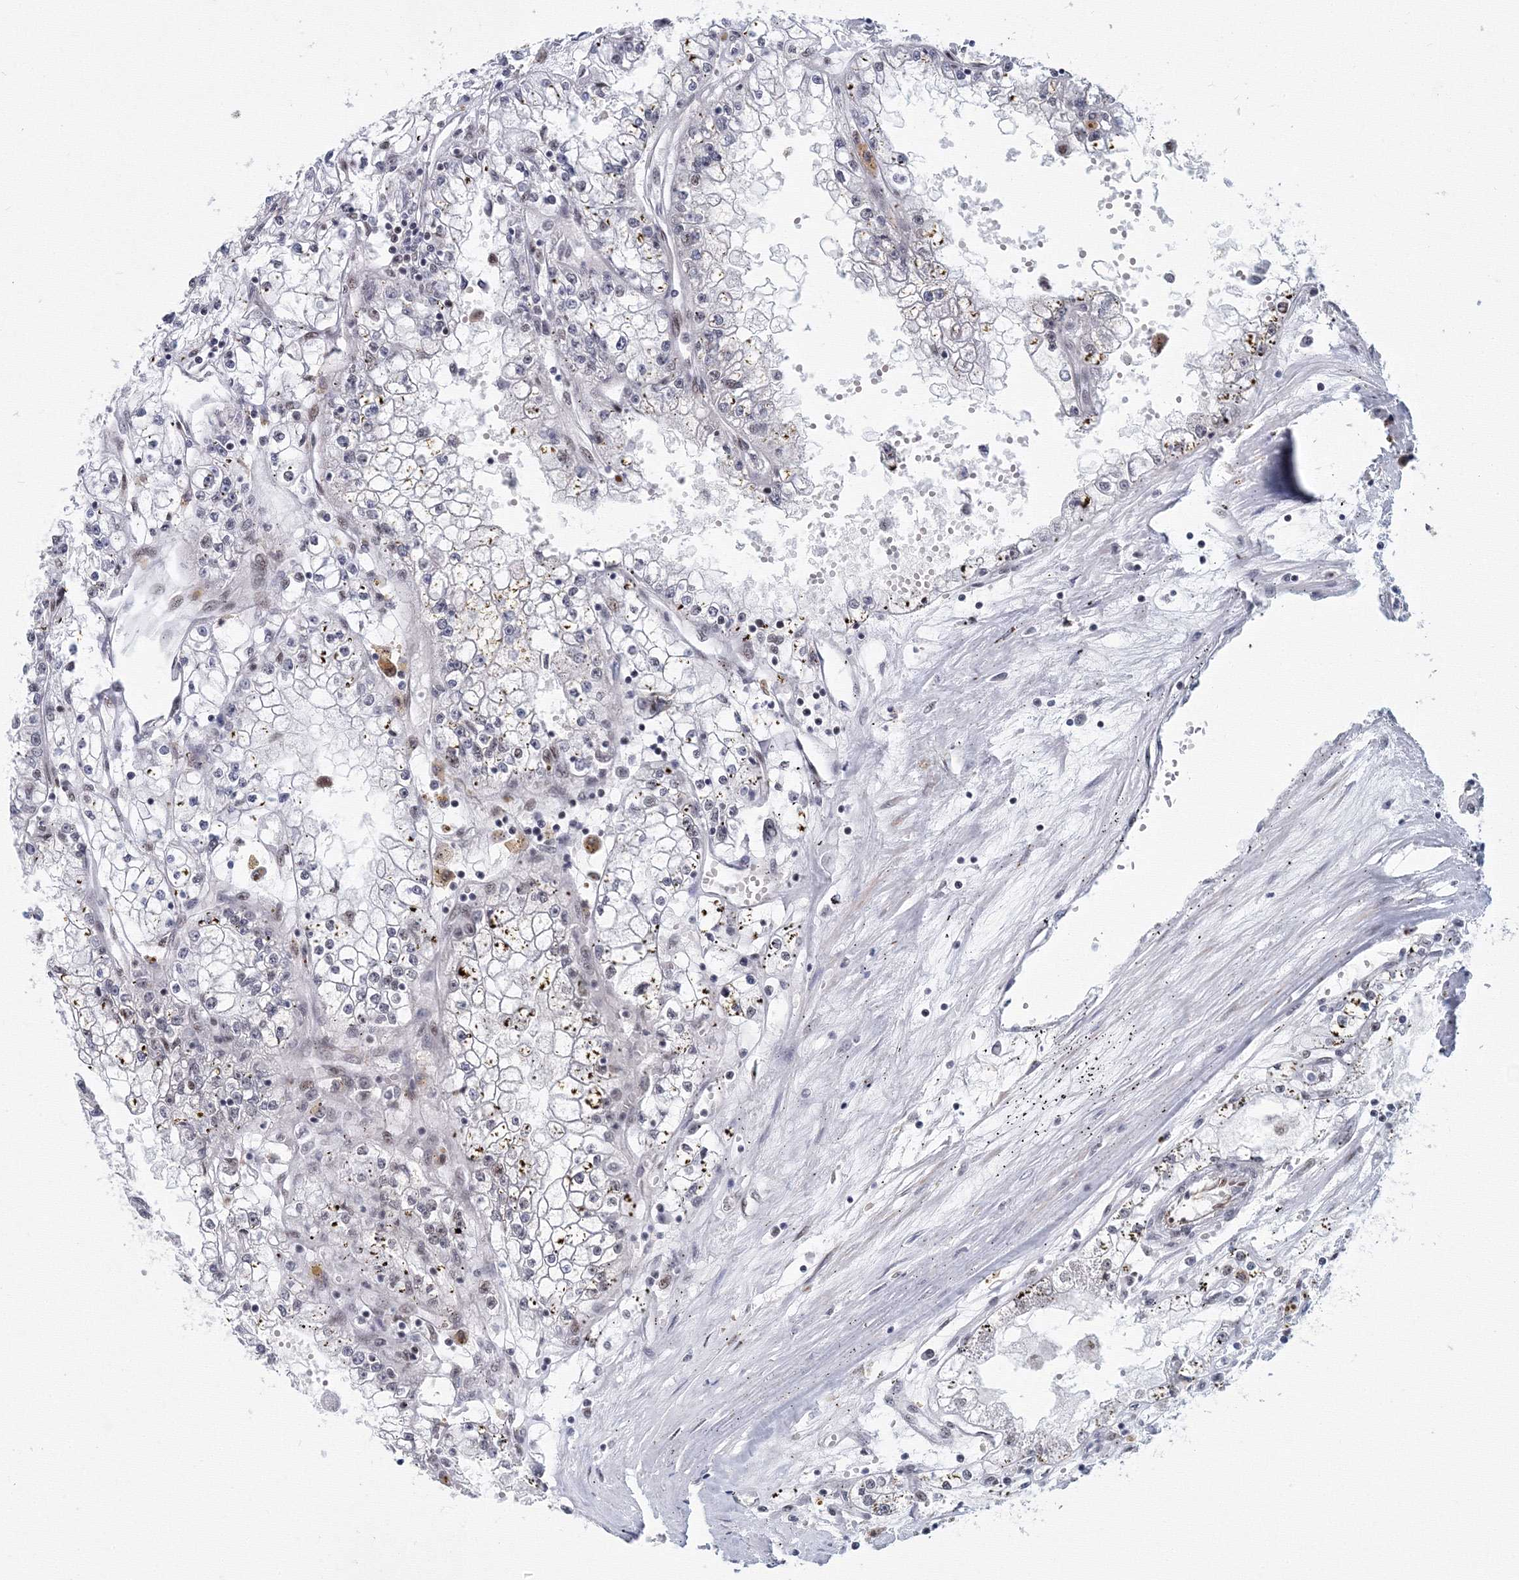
{"staining": {"intensity": "weak", "quantity": "25%-75%", "location": "nuclear"}, "tissue": "renal cancer", "cell_type": "Tumor cells", "image_type": "cancer", "snomed": [{"axis": "morphology", "description": "Adenocarcinoma, NOS"}, {"axis": "topography", "description": "Kidney"}], "caption": "Weak nuclear staining for a protein is appreciated in approximately 25%-75% of tumor cells of renal cancer using immunohistochemistry.", "gene": "SF3B6", "patient": {"sex": "male", "age": 56}}